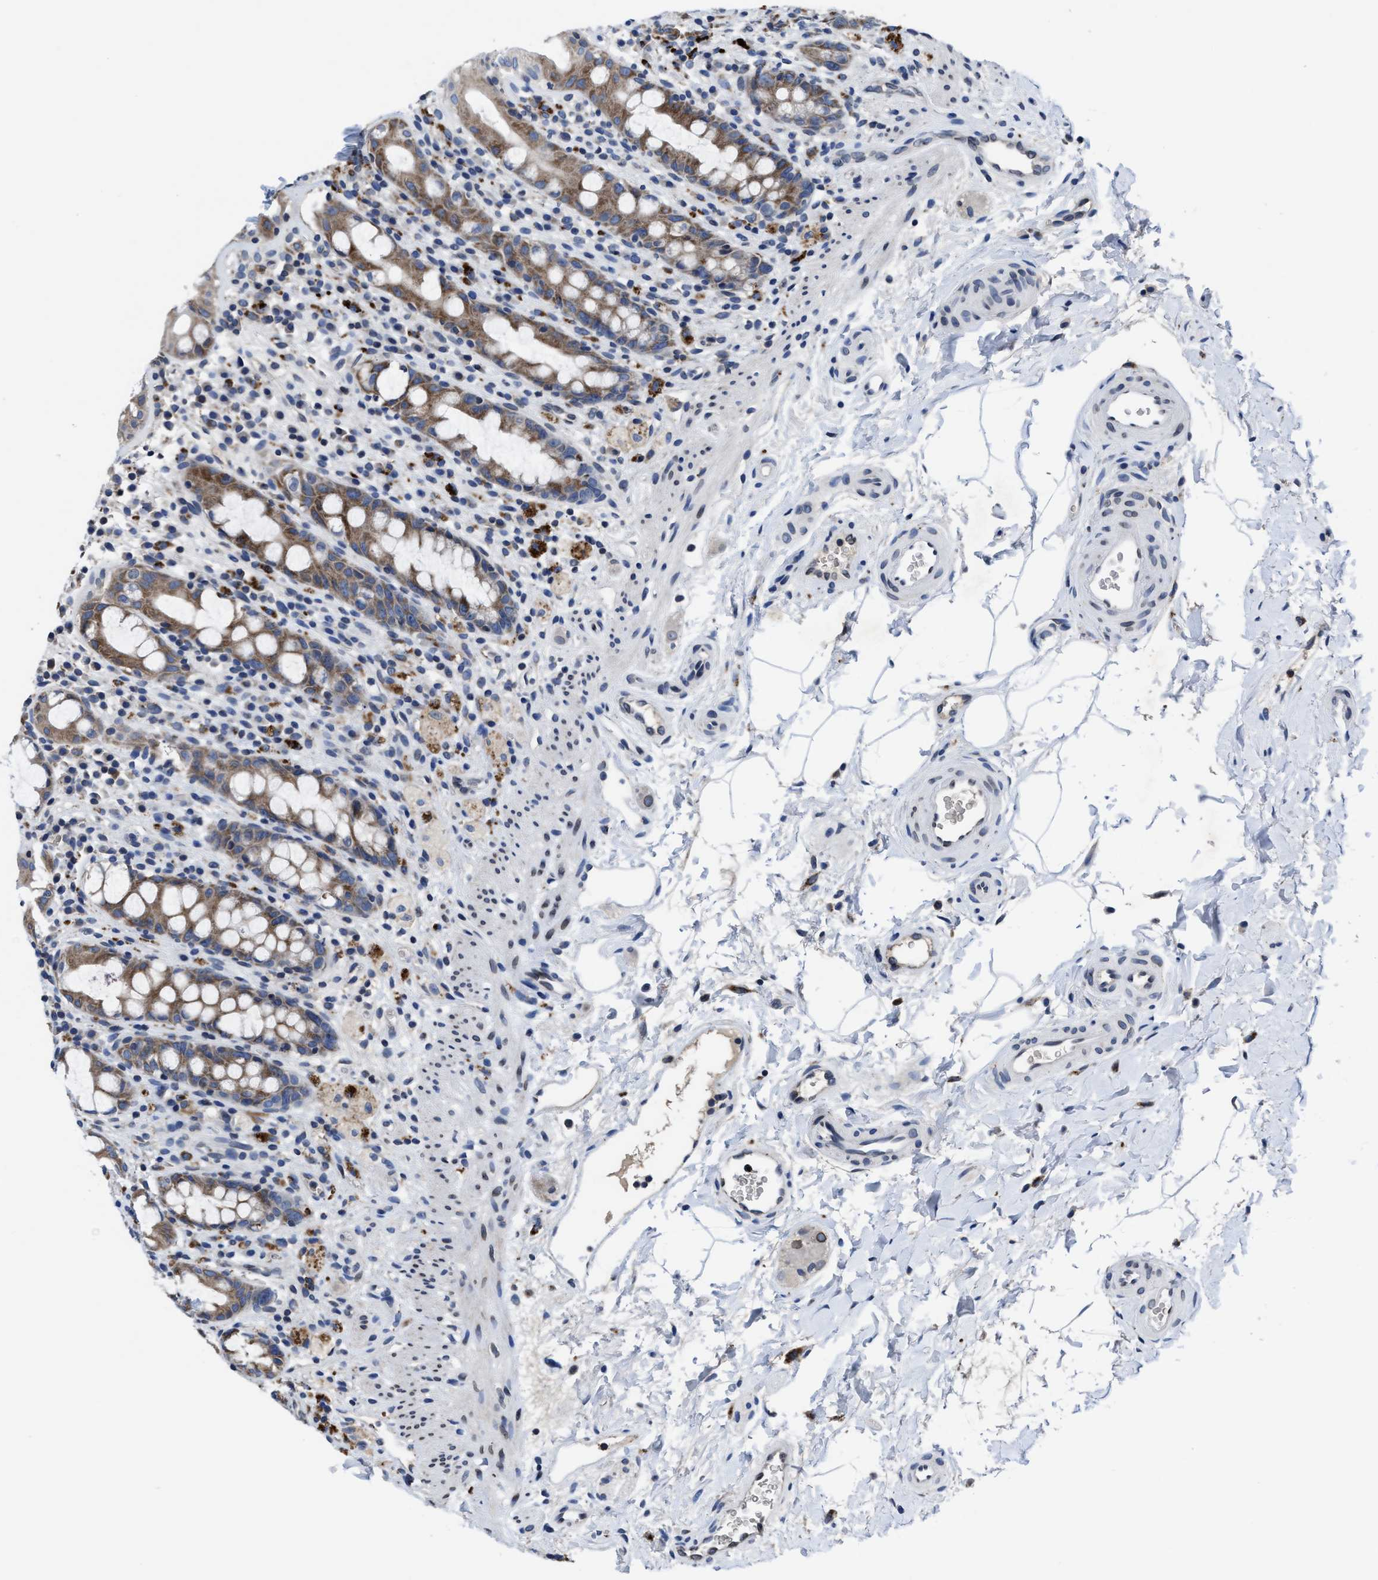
{"staining": {"intensity": "moderate", "quantity": ">75%", "location": "cytoplasmic/membranous"}, "tissue": "rectum", "cell_type": "Glandular cells", "image_type": "normal", "snomed": [{"axis": "morphology", "description": "Normal tissue, NOS"}, {"axis": "topography", "description": "Rectum"}], "caption": "A histopathology image of human rectum stained for a protein reveals moderate cytoplasmic/membranous brown staining in glandular cells. (Stains: DAB in brown, nuclei in blue, Microscopy: brightfield microscopy at high magnification).", "gene": "CACNA1D", "patient": {"sex": "male", "age": 44}}